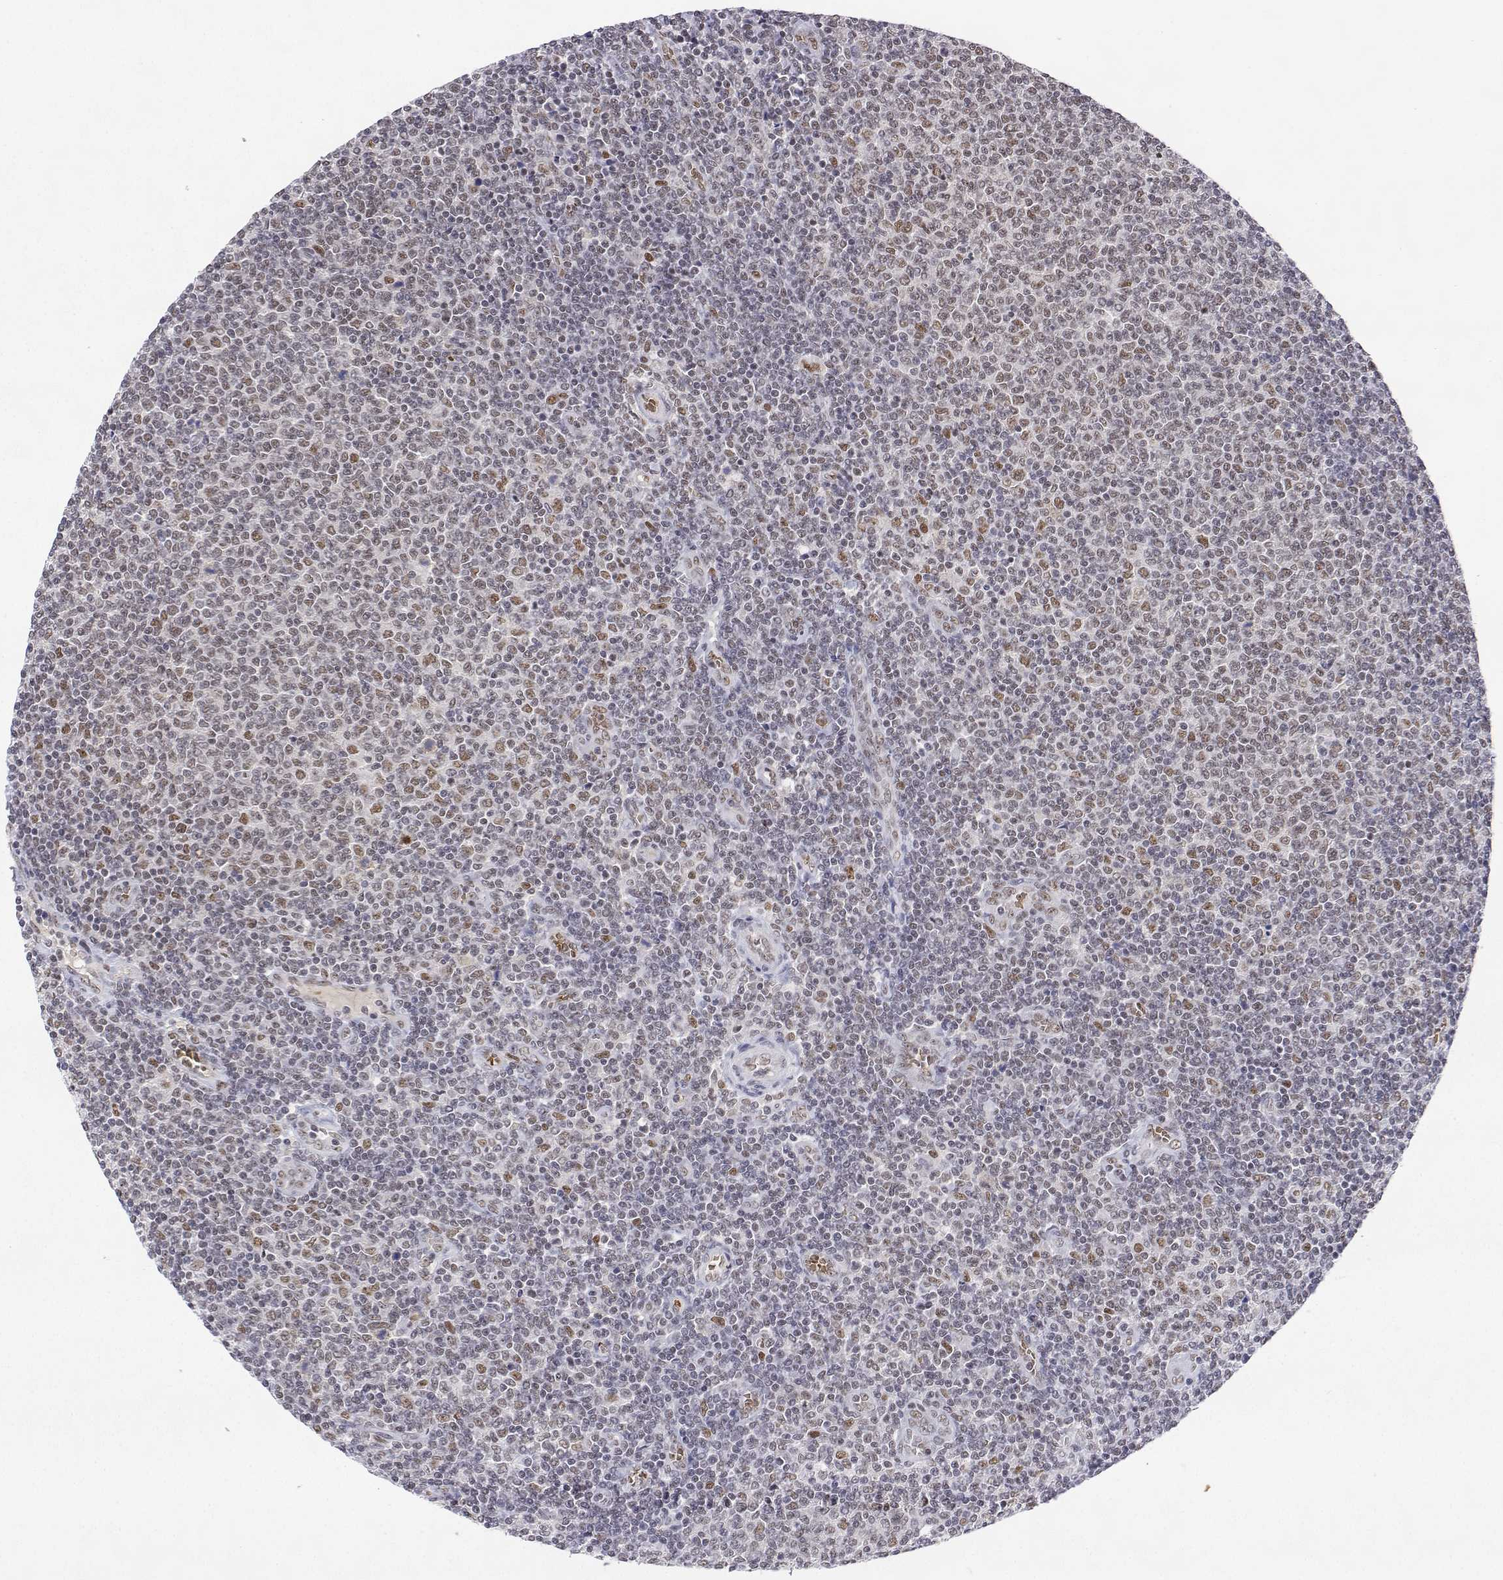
{"staining": {"intensity": "moderate", "quantity": "25%-75%", "location": "nuclear"}, "tissue": "lymphoma", "cell_type": "Tumor cells", "image_type": "cancer", "snomed": [{"axis": "morphology", "description": "Malignant lymphoma, non-Hodgkin's type, Low grade"}, {"axis": "topography", "description": "Lymph node"}], "caption": "Low-grade malignant lymphoma, non-Hodgkin's type tissue shows moderate nuclear positivity in approximately 25%-75% of tumor cells (brown staining indicates protein expression, while blue staining denotes nuclei).", "gene": "ADAR", "patient": {"sex": "male", "age": 52}}